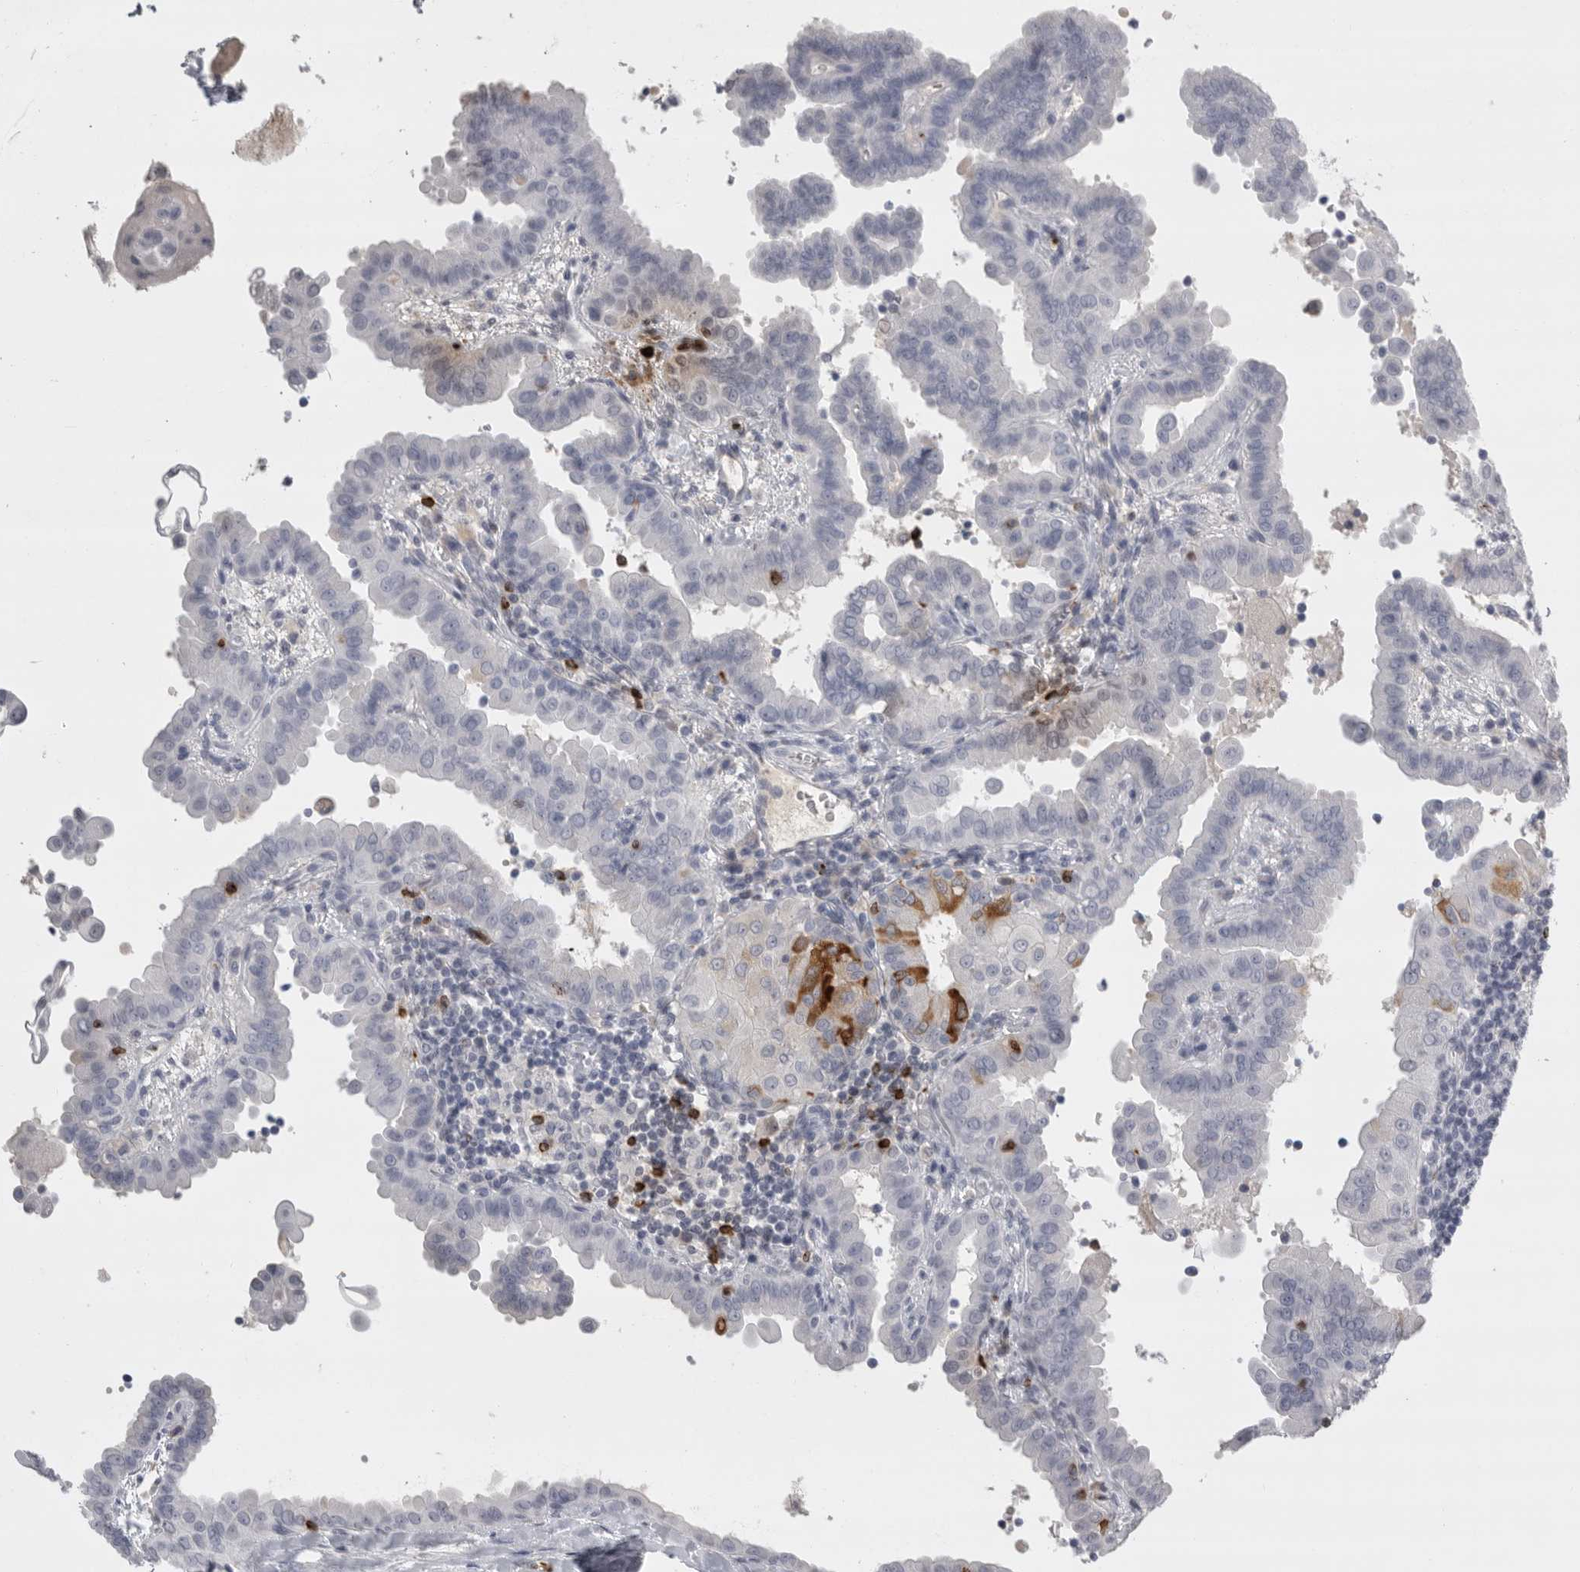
{"staining": {"intensity": "negative", "quantity": "none", "location": "none"}, "tissue": "thyroid cancer", "cell_type": "Tumor cells", "image_type": "cancer", "snomed": [{"axis": "morphology", "description": "Papillary adenocarcinoma, NOS"}, {"axis": "topography", "description": "Thyroid gland"}], "caption": "DAB immunohistochemical staining of human papillary adenocarcinoma (thyroid) shows no significant positivity in tumor cells.", "gene": "GNLY", "patient": {"sex": "male", "age": 33}}